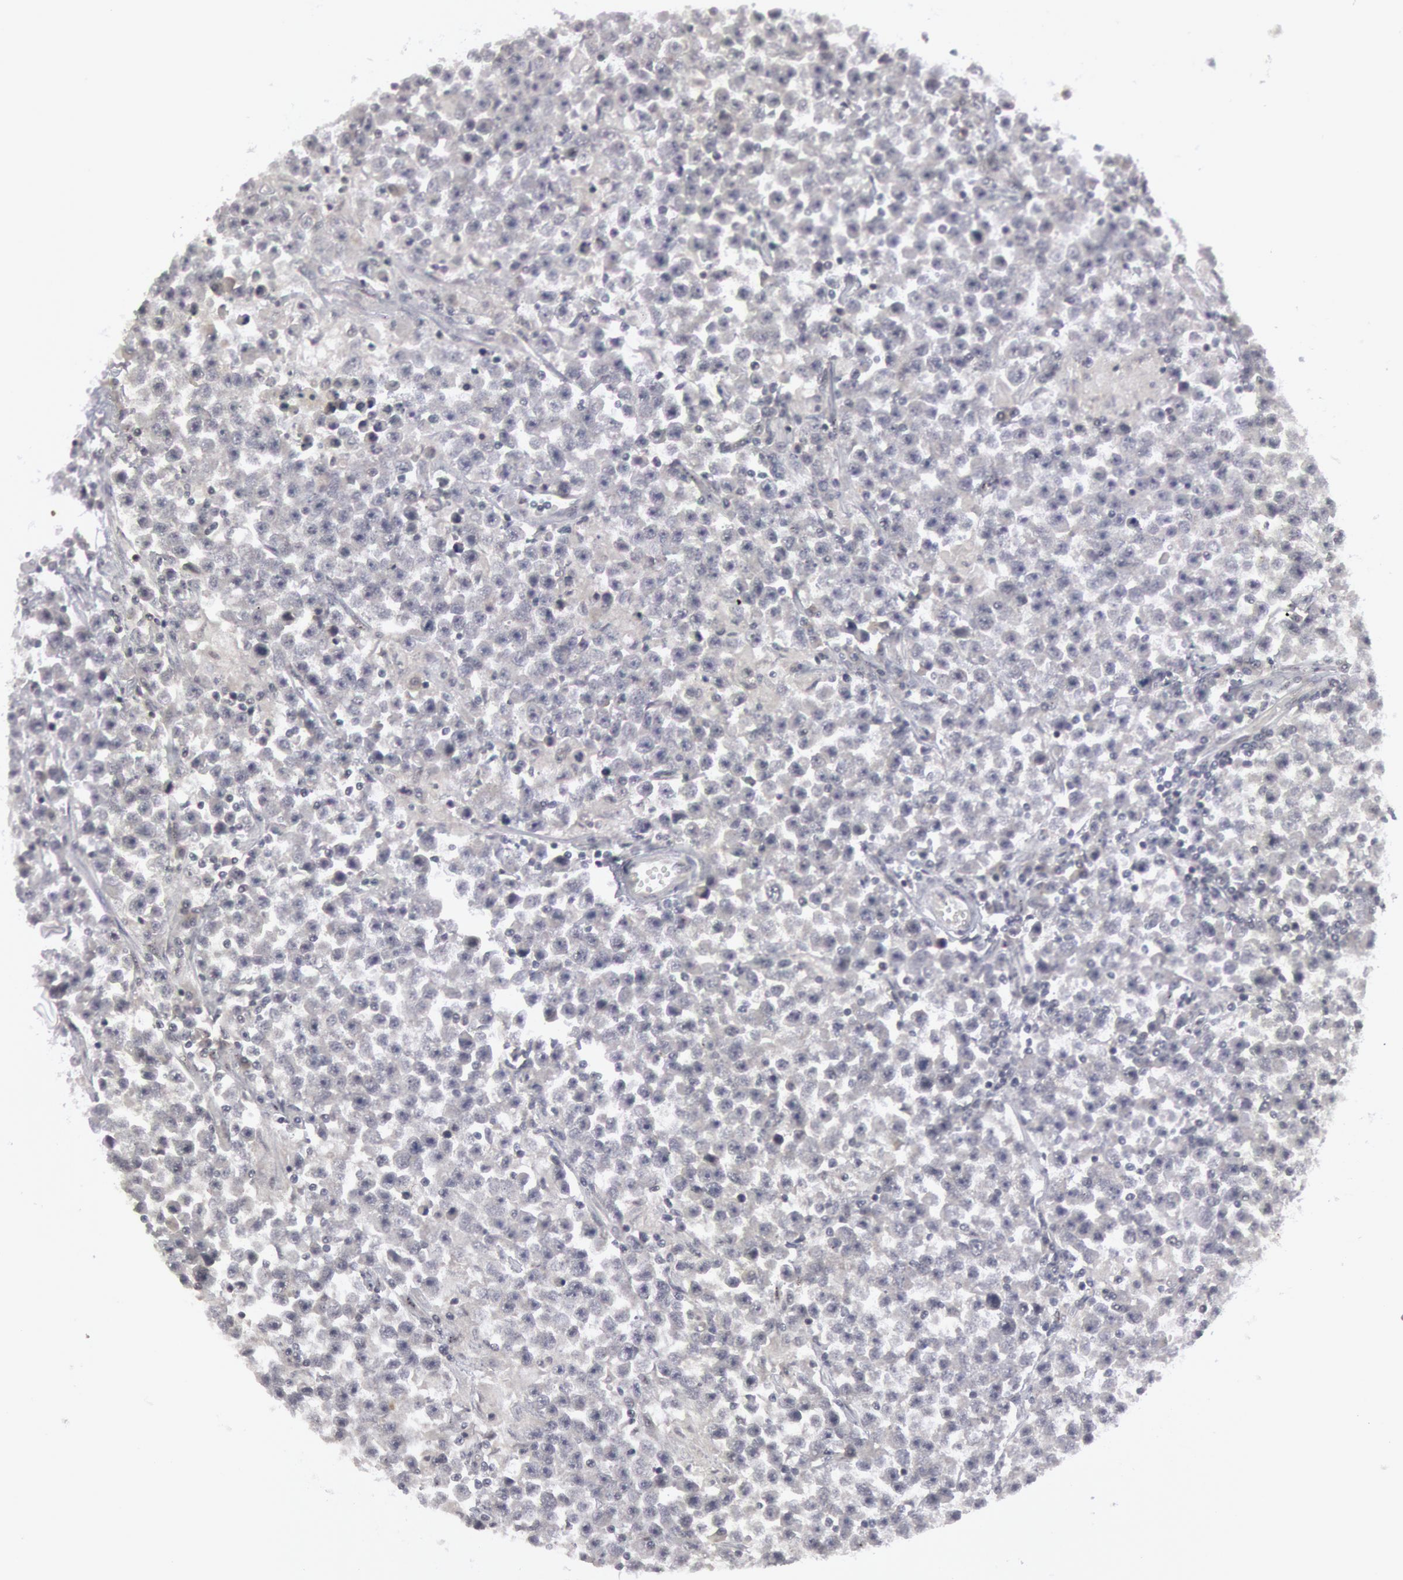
{"staining": {"intensity": "negative", "quantity": "none", "location": "none"}, "tissue": "testis cancer", "cell_type": "Tumor cells", "image_type": "cancer", "snomed": [{"axis": "morphology", "description": "Seminoma, NOS"}, {"axis": "topography", "description": "Testis"}], "caption": "DAB immunohistochemical staining of human testis cancer (seminoma) reveals no significant staining in tumor cells.", "gene": "FOXO1", "patient": {"sex": "male", "age": 33}}